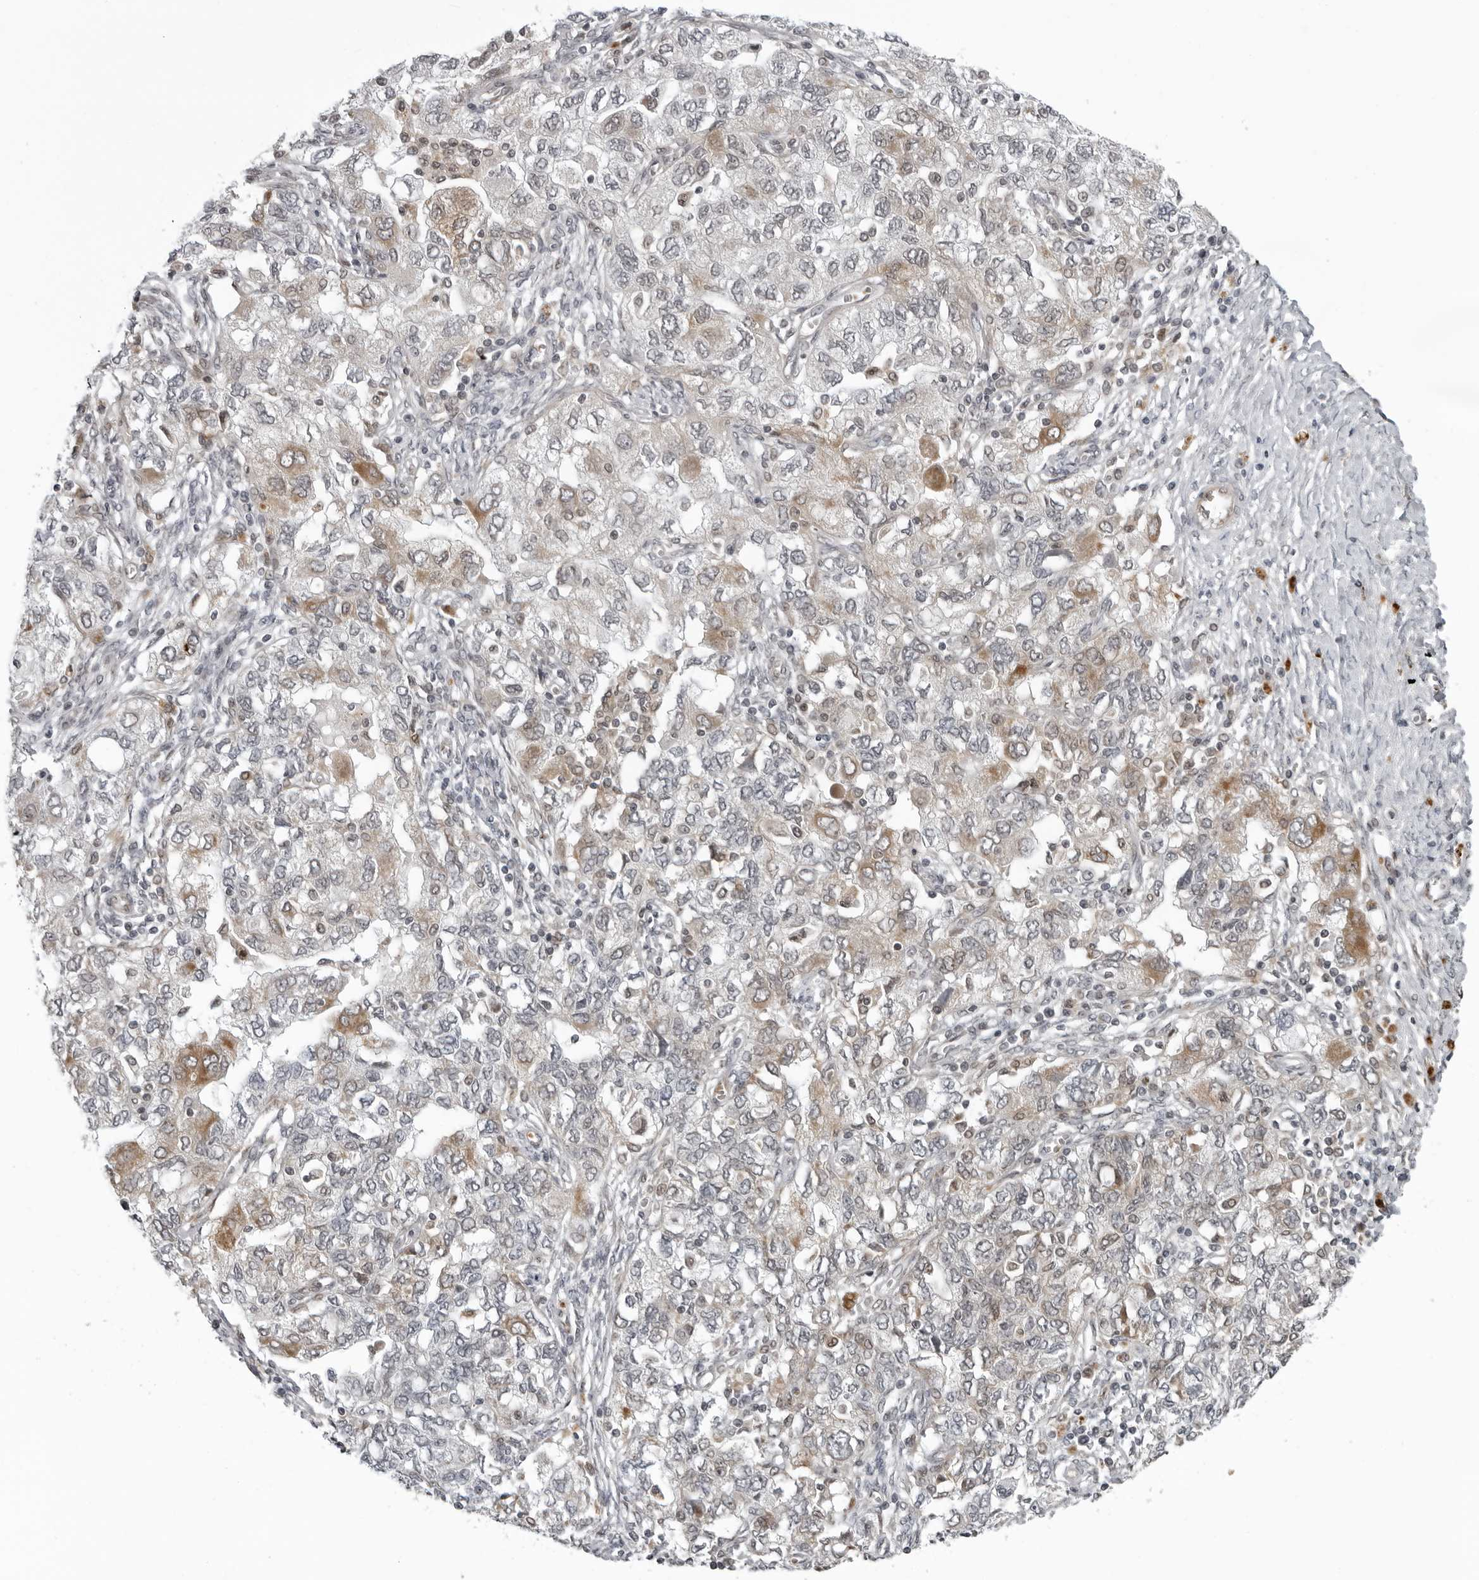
{"staining": {"intensity": "moderate", "quantity": "<25%", "location": "cytoplasmic/membranous"}, "tissue": "ovarian cancer", "cell_type": "Tumor cells", "image_type": "cancer", "snomed": [{"axis": "morphology", "description": "Carcinoma, NOS"}, {"axis": "morphology", "description": "Cystadenocarcinoma, serous, NOS"}, {"axis": "topography", "description": "Ovary"}], "caption": "About <25% of tumor cells in ovarian cancer (carcinoma) display moderate cytoplasmic/membranous protein staining as visualized by brown immunohistochemical staining.", "gene": "THOP1", "patient": {"sex": "female", "age": 69}}